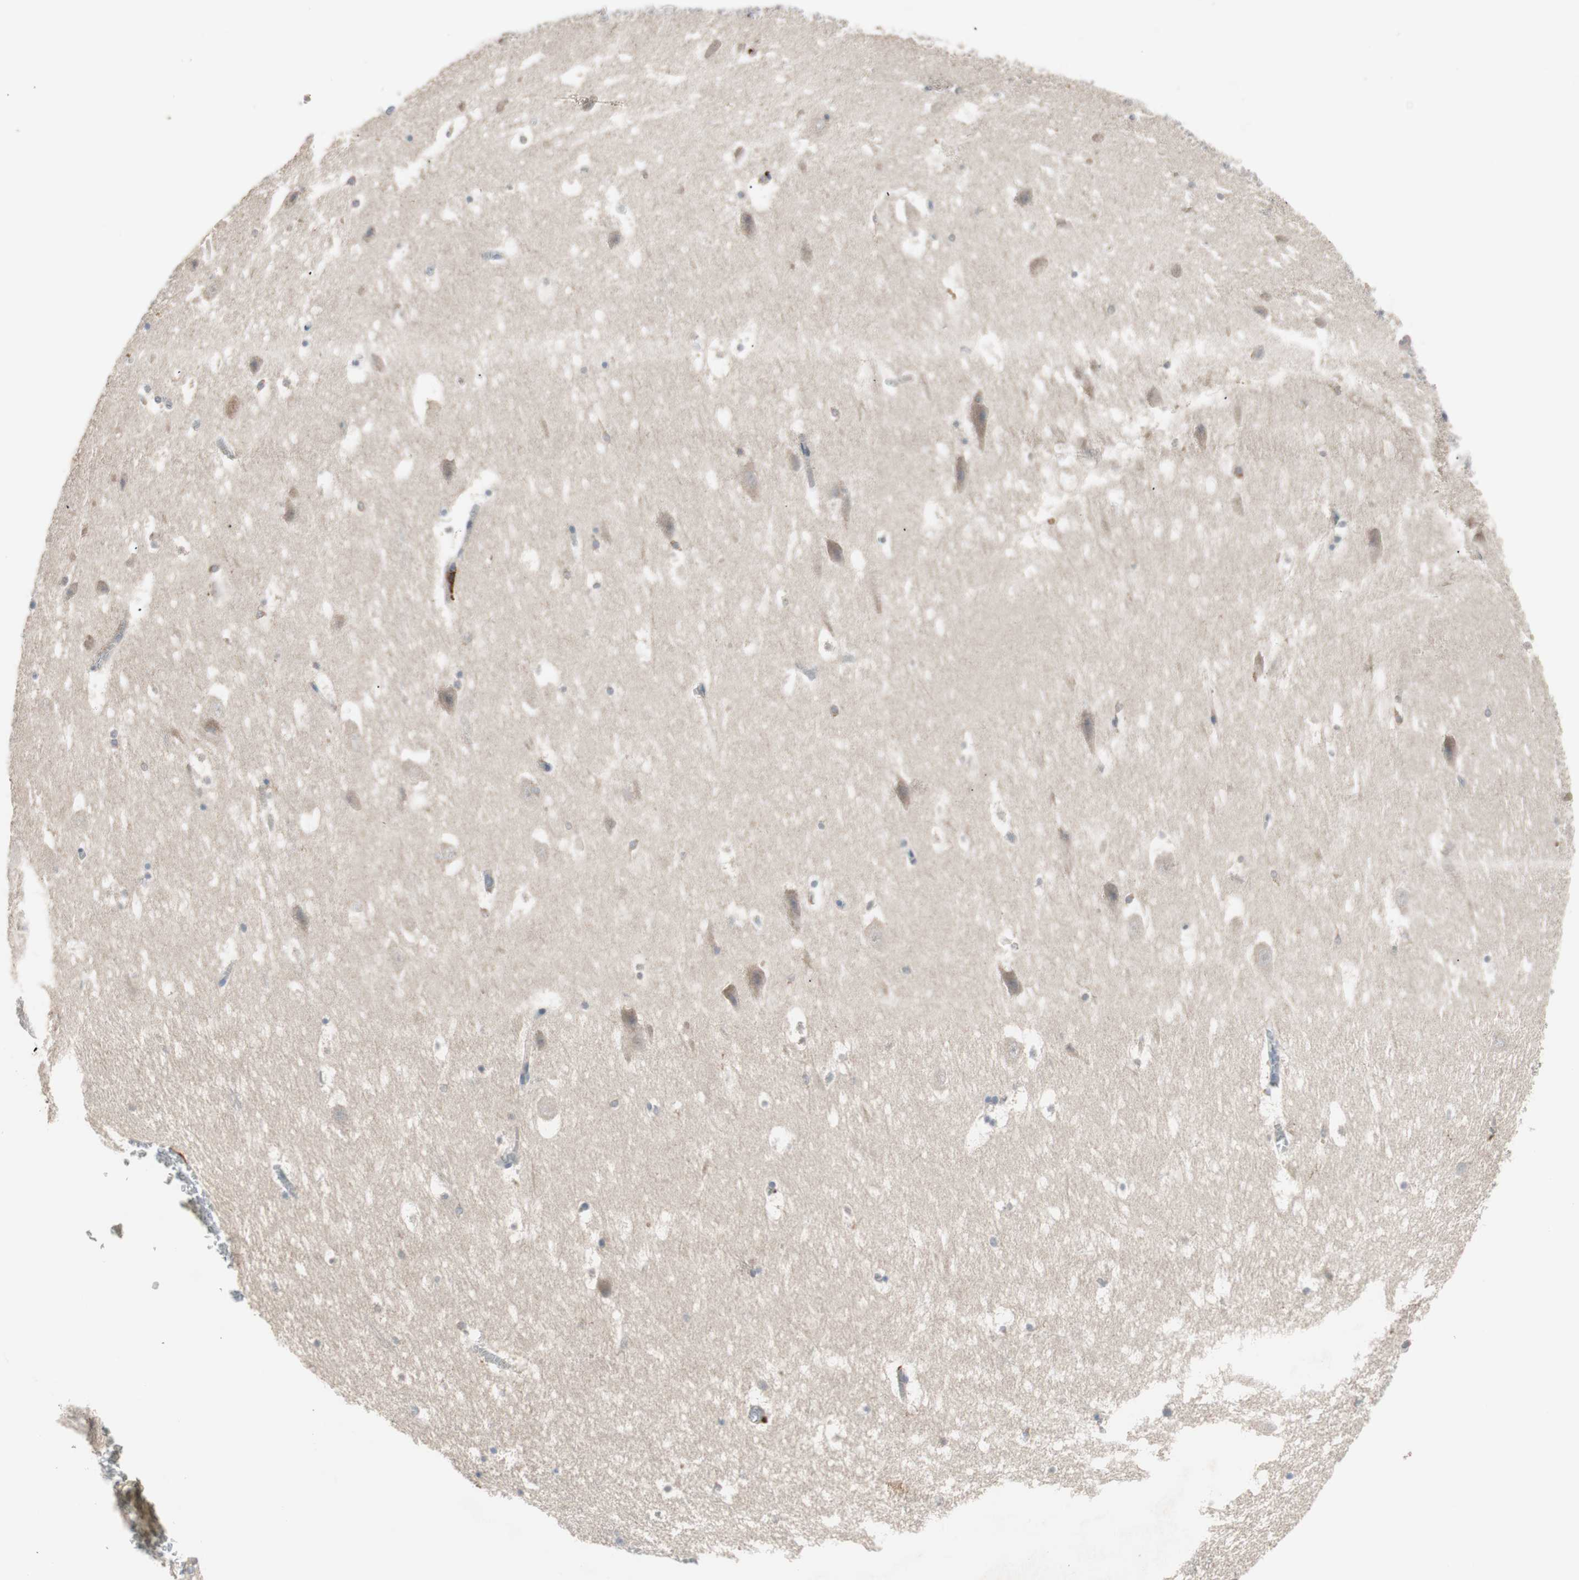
{"staining": {"intensity": "weak", "quantity": "25%-75%", "location": "cytoplasmic/membranous"}, "tissue": "hippocampus", "cell_type": "Glial cells", "image_type": "normal", "snomed": [{"axis": "morphology", "description": "Normal tissue, NOS"}, {"axis": "topography", "description": "Hippocampus"}], "caption": "Immunohistochemical staining of normal human hippocampus displays low levels of weak cytoplasmic/membranous staining in about 25%-75% of glial cells.", "gene": "STAB1", "patient": {"sex": "male", "age": 45}}